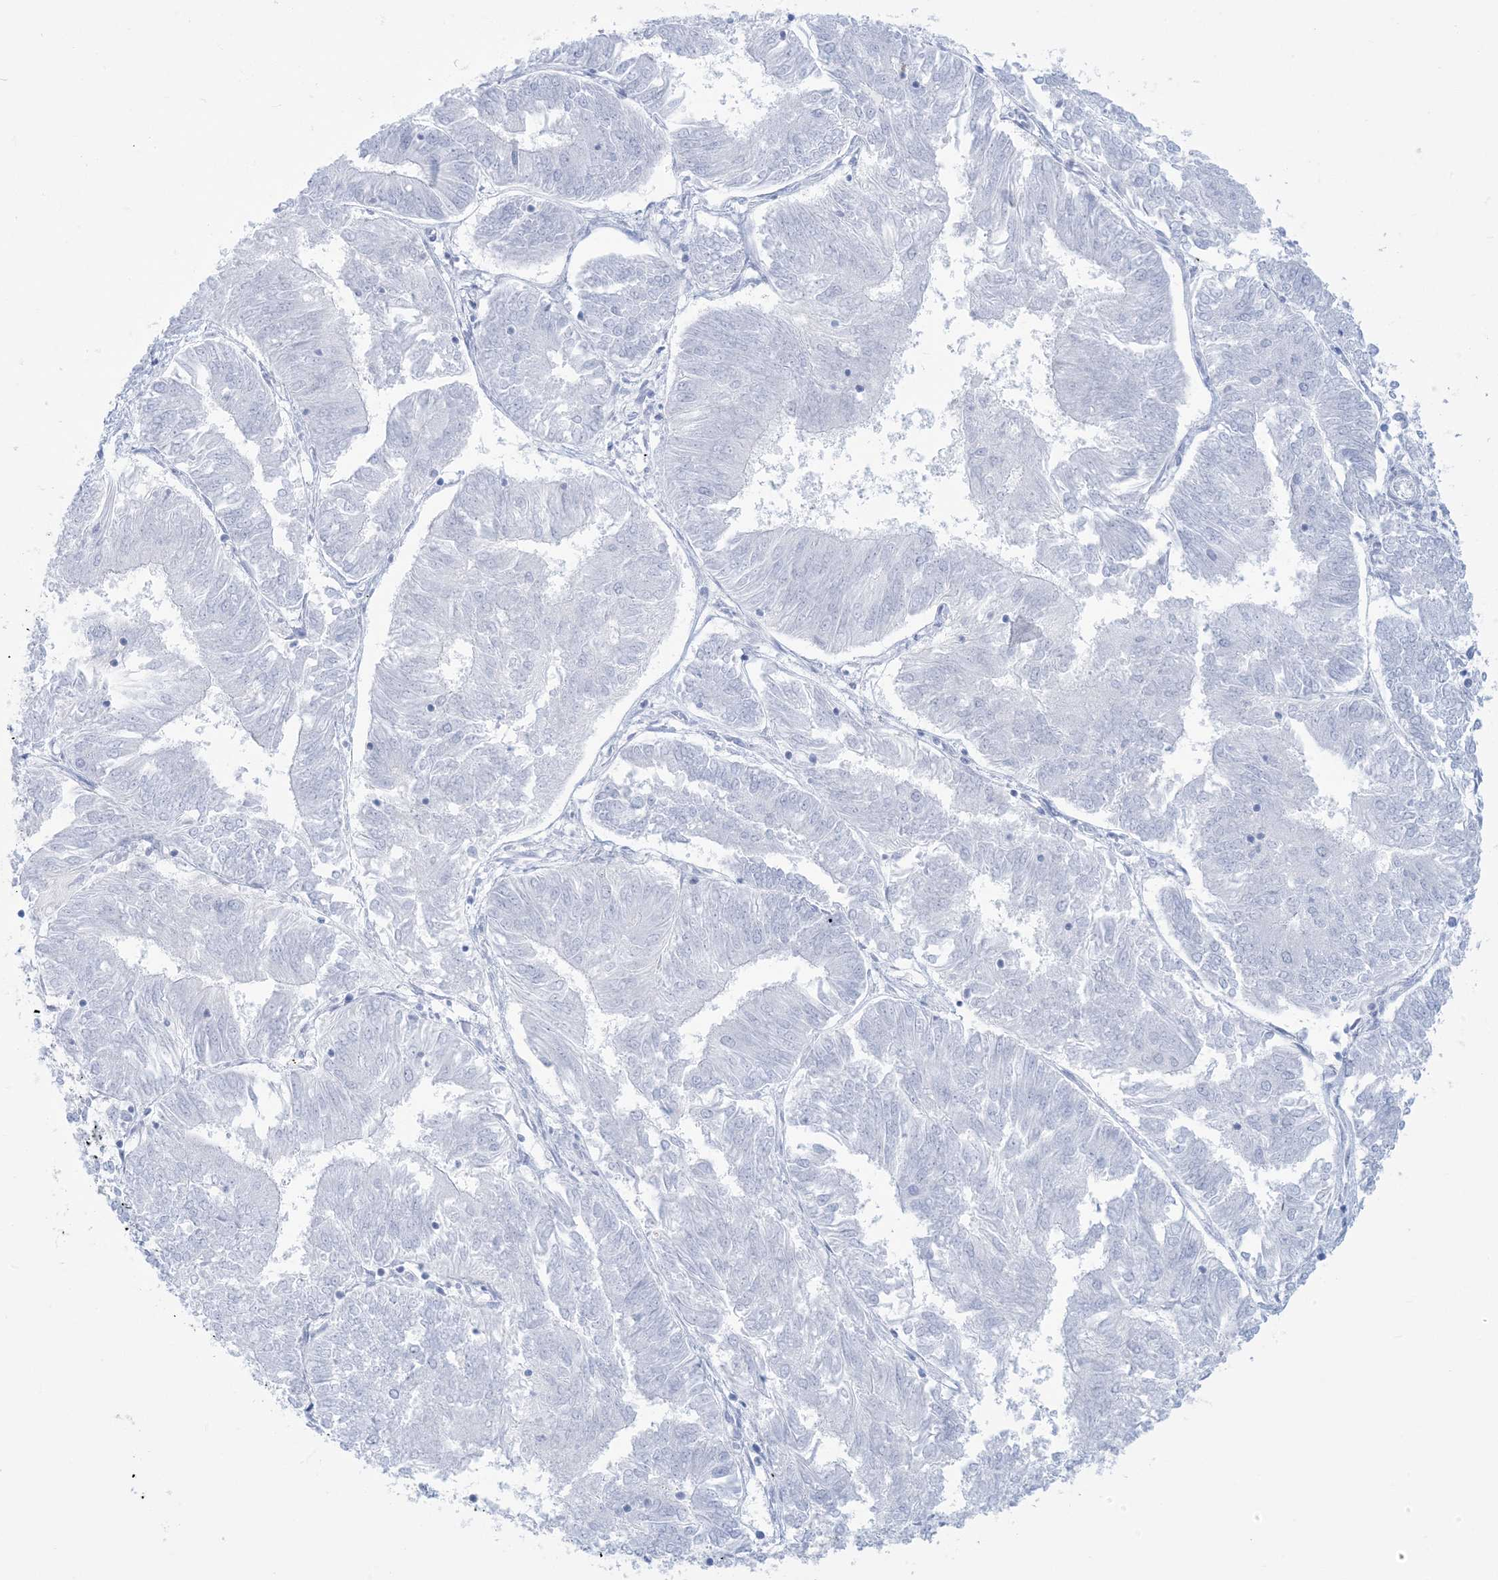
{"staining": {"intensity": "negative", "quantity": "none", "location": "none"}, "tissue": "endometrial cancer", "cell_type": "Tumor cells", "image_type": "cancer", "snomed": [{"axis": "morphology", "description": "Adenocarcinoma, NOS"}, {"axis": "topography", "description": "Endometrium"}], "caption": "Tumor cells show no significant protein positivity in endometrial adenocarcinoma. (Brightfield microscopy of DAB (3,3'-diaminobenzidine) immunohistochemistry (IHC) at high magnification).", "gene": "AGXT", "patient": {"sex": "female", "age": 58}}